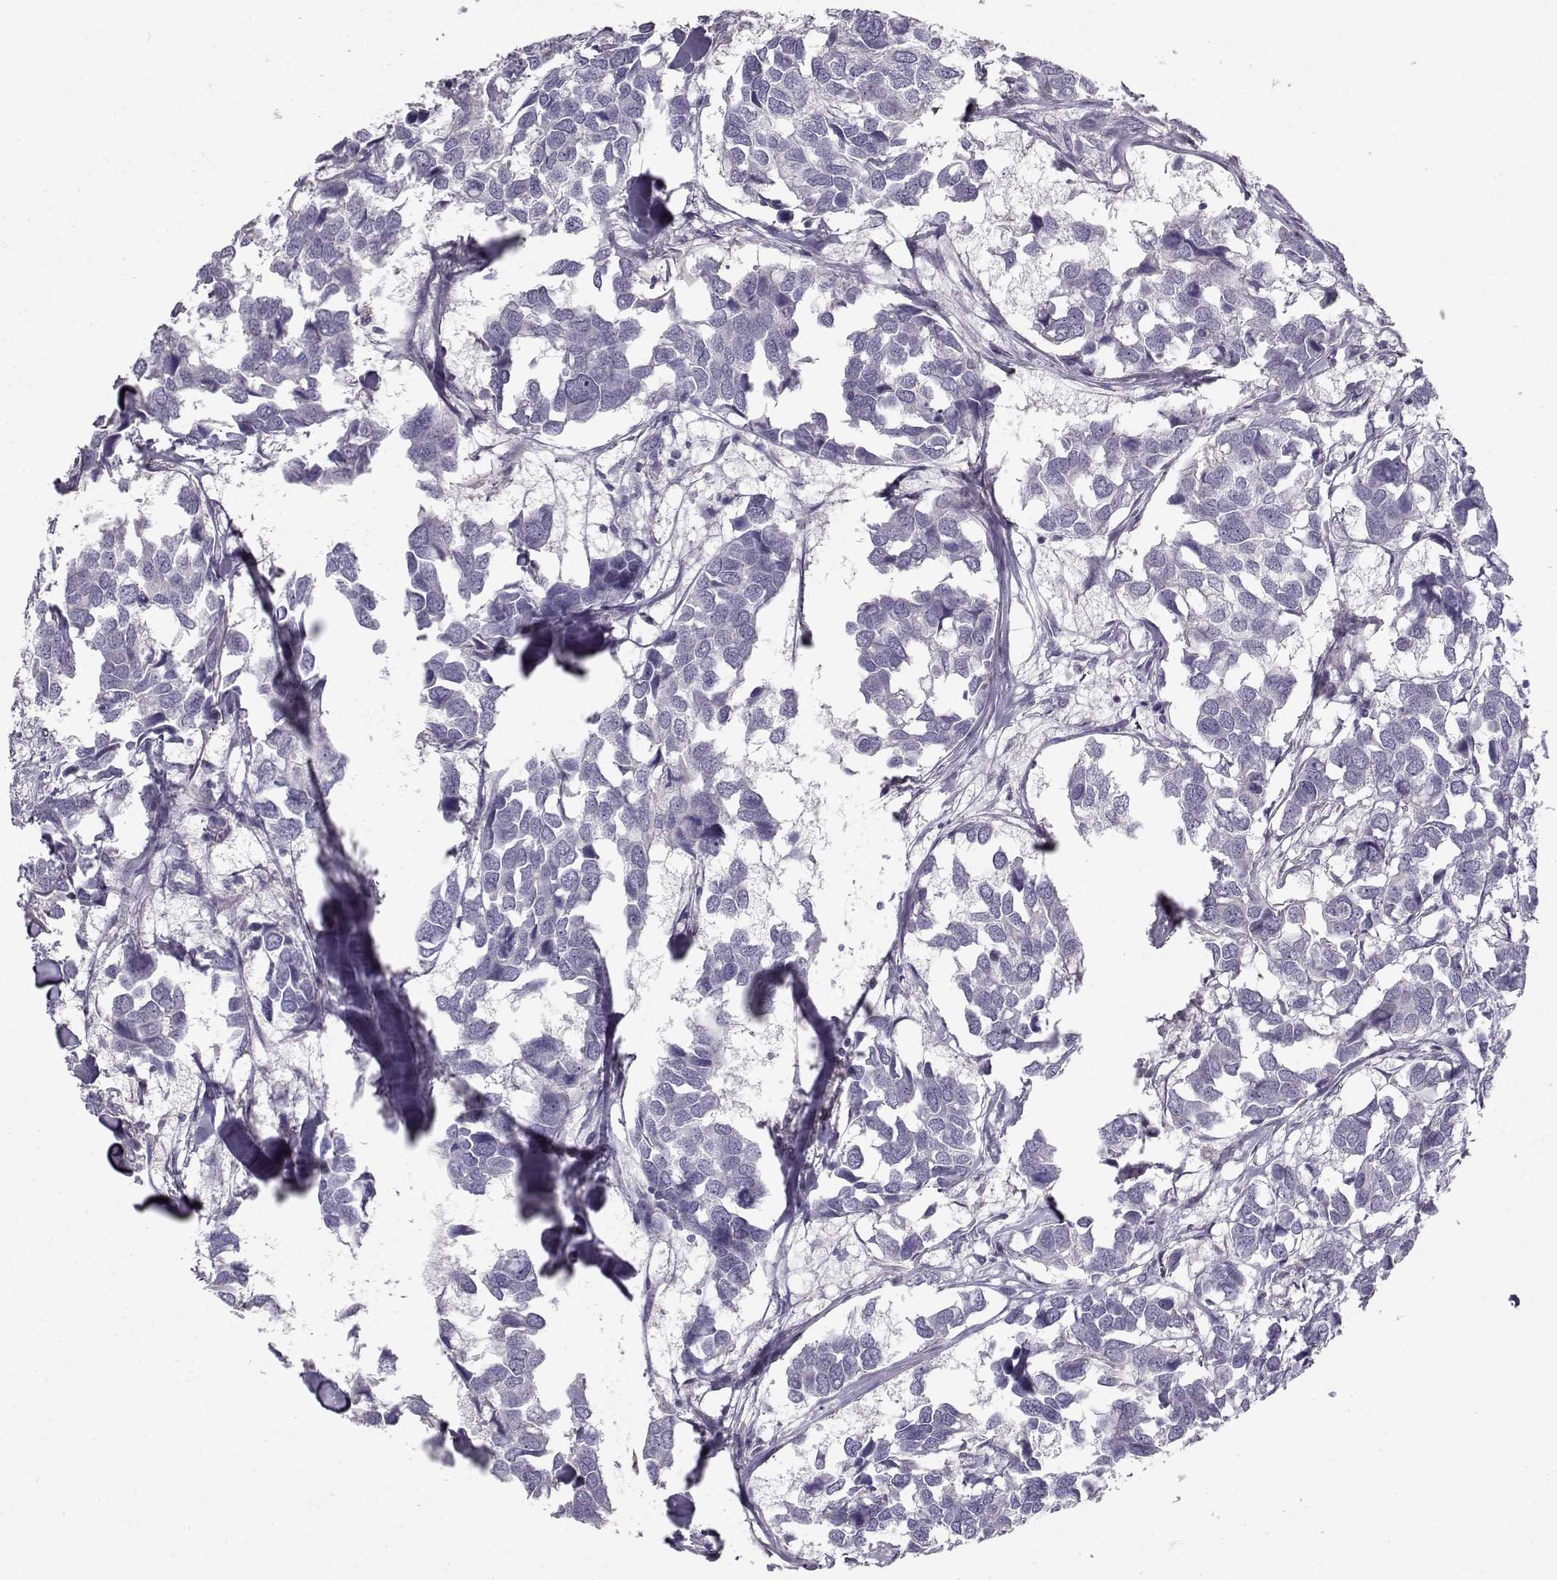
{"staining": {"intensity": "negative", "quantity": "none", "location": "none"}, "tissue": "breast cancer", "cell_type": "Tumor cells", "image_type": "cancer", "snomed": [{"axis": "morphology", "description": "Duct carcinoma"}, {"axis": "topography", "description": "Breast"}], "caption": "Breast cancer was stained to show a protein in brown. There is no significant staining in tumor cells.", "gene": "GRK1", "patient": {"sex": "female", "age": 83}}